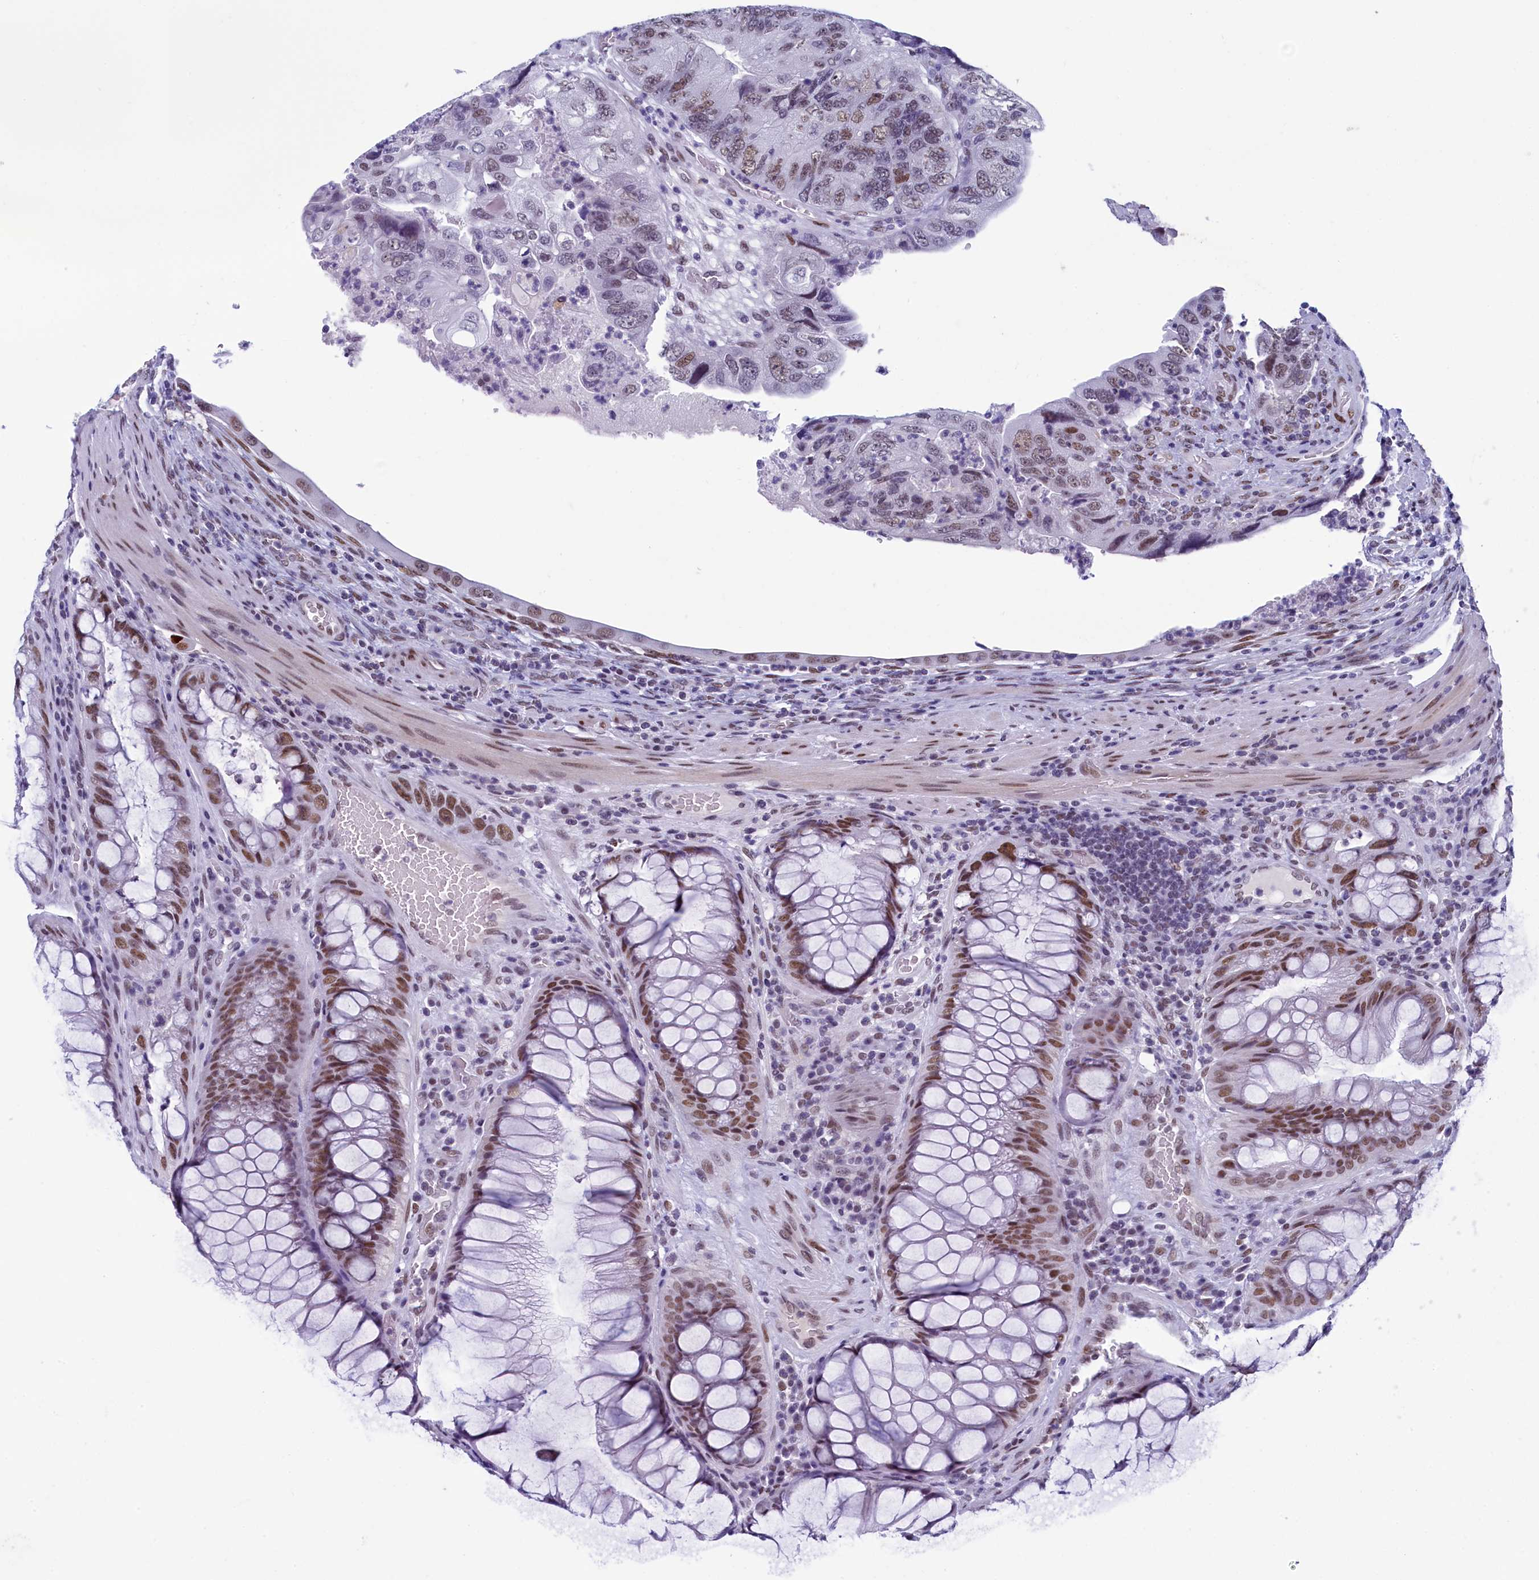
{"staining": {"intensity": "moderate", "quantity": "25%-75%", "location": "nuclear"}, "tissue": "colorectal cancer", "cell_type": "Tumor cells", "image_type": "cancer", "snomed": [{"axis": "morphology", "description": "Adenocarcinoma, NOS"}, {"axis": "topography", "description": "Rectum"}], "caption": "Moderate nuclear protein staining is identified in approximately 25%-75% of tumor cells in colorectal adenocarcinoma.", "gene": "SUGP2", "patient": {"sex": "male", "age": 63}}